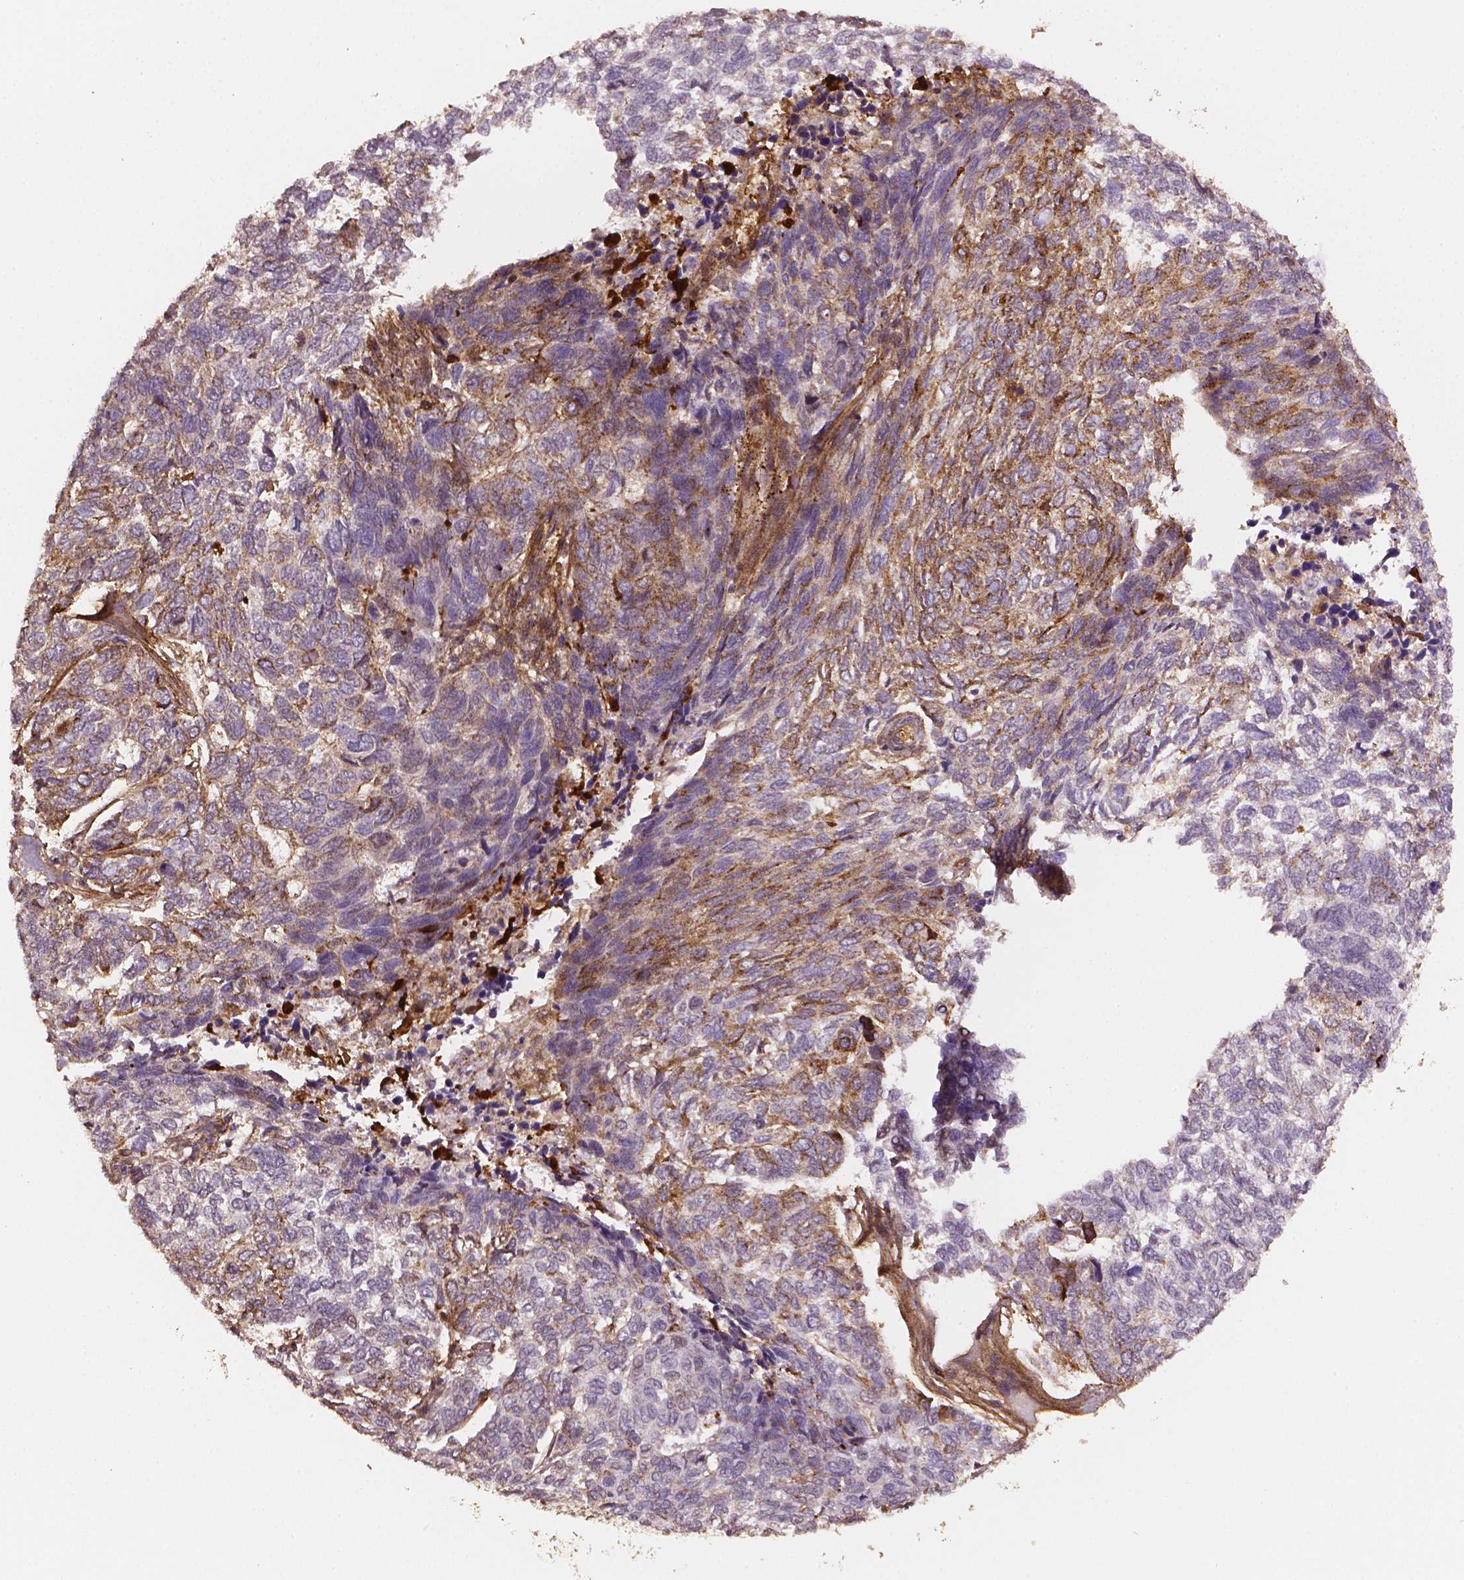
{"staining": {"intensity": "moderate", "quantity": "<25%", "location": "cytoplasmic/membranous"}, "tissue": "skin cancer", "cell_type": "Tumor cells", "image_type": "cancer", "snomed": [{"axis": "morphology", "description": "Basal cell carcinoma"}, {"axis": "topography", "description": "Skin"}], "caption": "A low amount of moderate cytoplasmic/membranous expression is seen in about <25% of tumor cells in basal cell carcinoma (skin) tissue. (Stains: DAB in brown, nuclei in blue, Microscopy: brightfield microscopy at high magnification).", "gene": "DCN", "patient": {"sex": "female", "age": 65}}